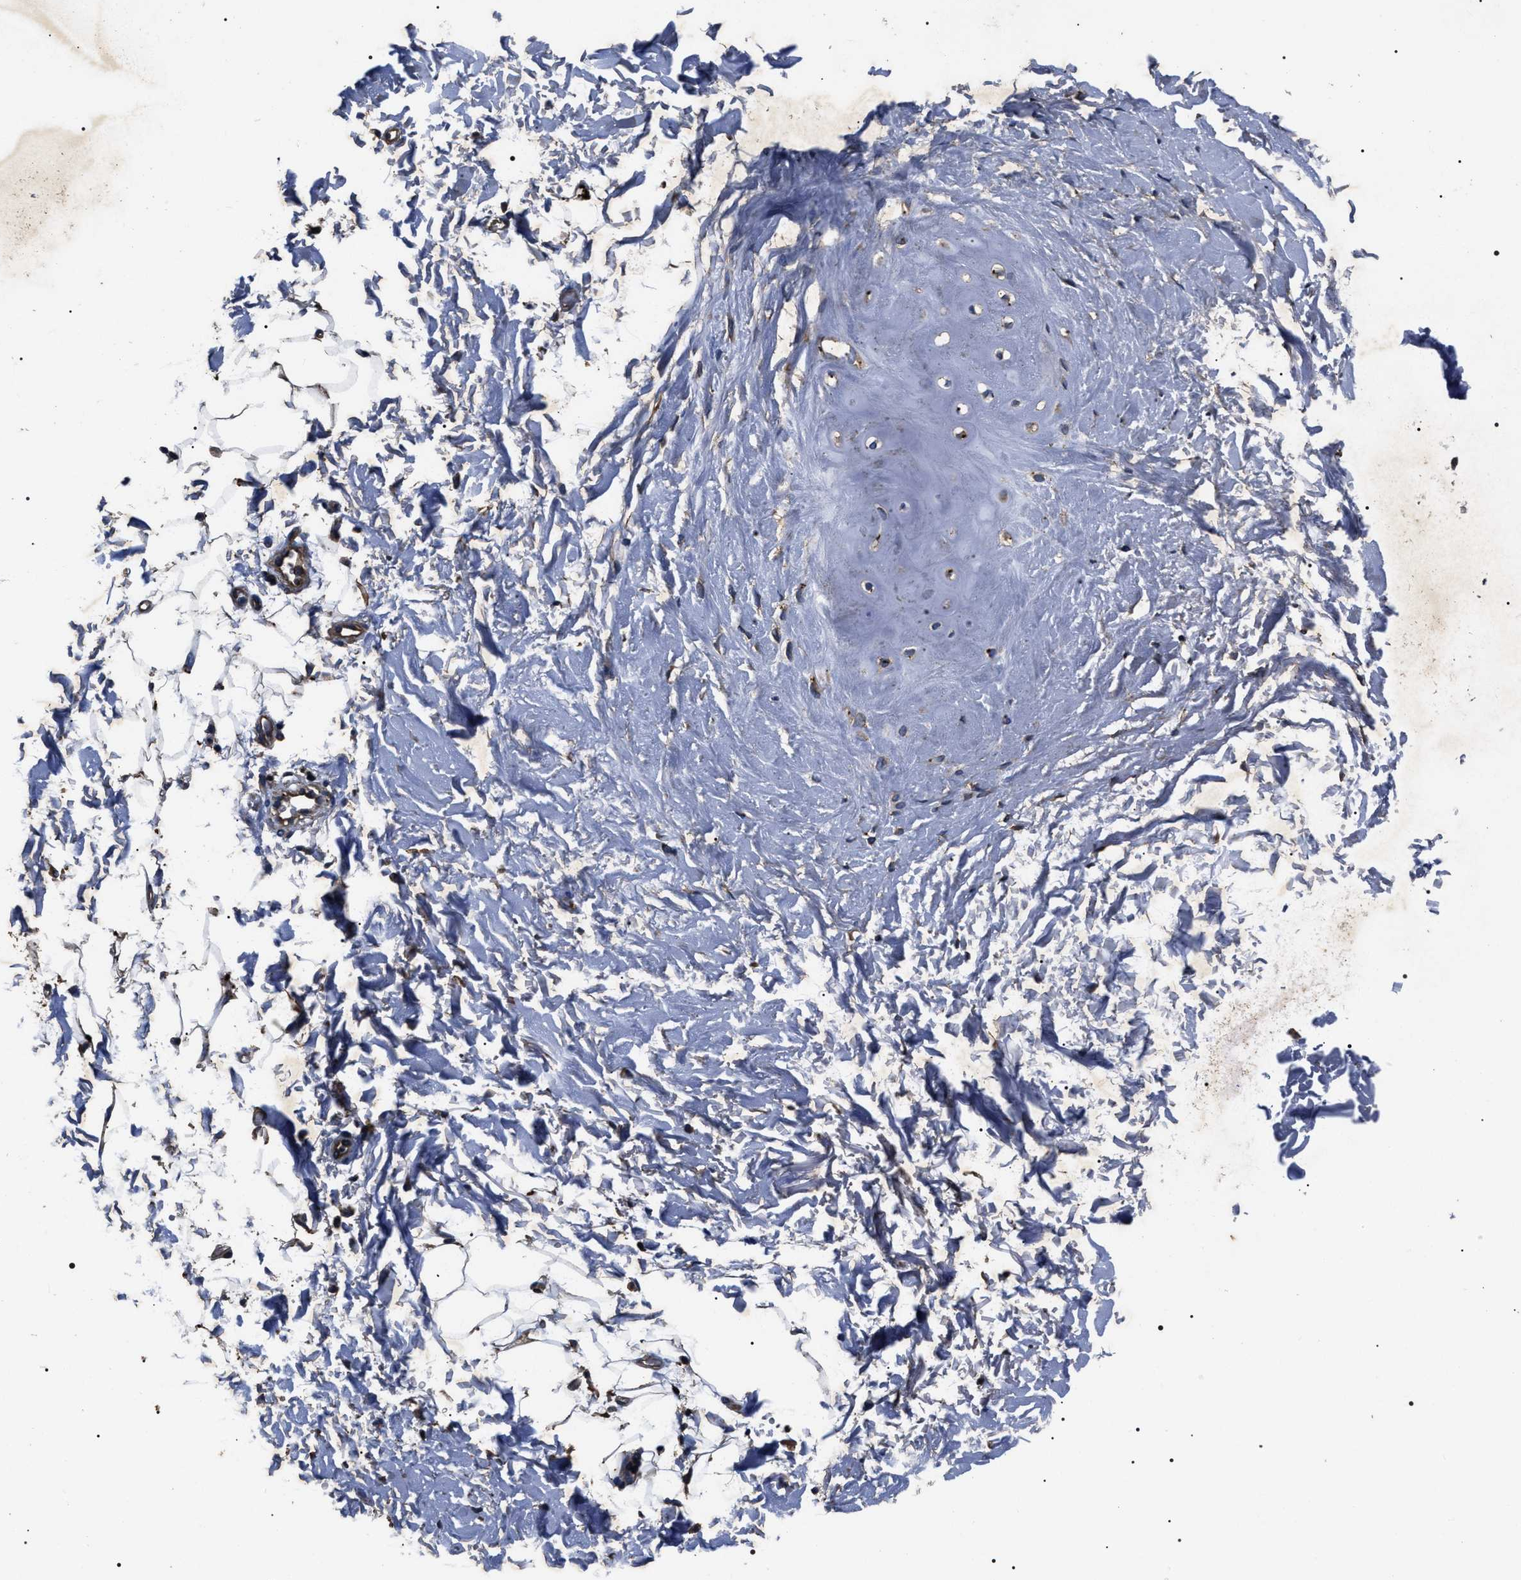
{"staining": {"intensity": "moderate", "quantity": "<25%", "location": "cytoplasmic/membranous"}, "tissue": "adipose tissue", "cell_type": "Adipocytes", "image_type": "normal", "snomed": [{"axis": "morphology", "description": "Normal tissue, NOS"}, {"axis": "topography", "description": "Cartilage tissue"}, {"axis": "topography", "description": "Bronchus"}], "caption": "This image shows immunohistochemistry staining of normal human adipose tissue, with low moderate cytoplasmic/membranous positivity in about <25% of adipocytes.", "gene": "HSCB", "patient": {"sex": "female", "age": 73}}